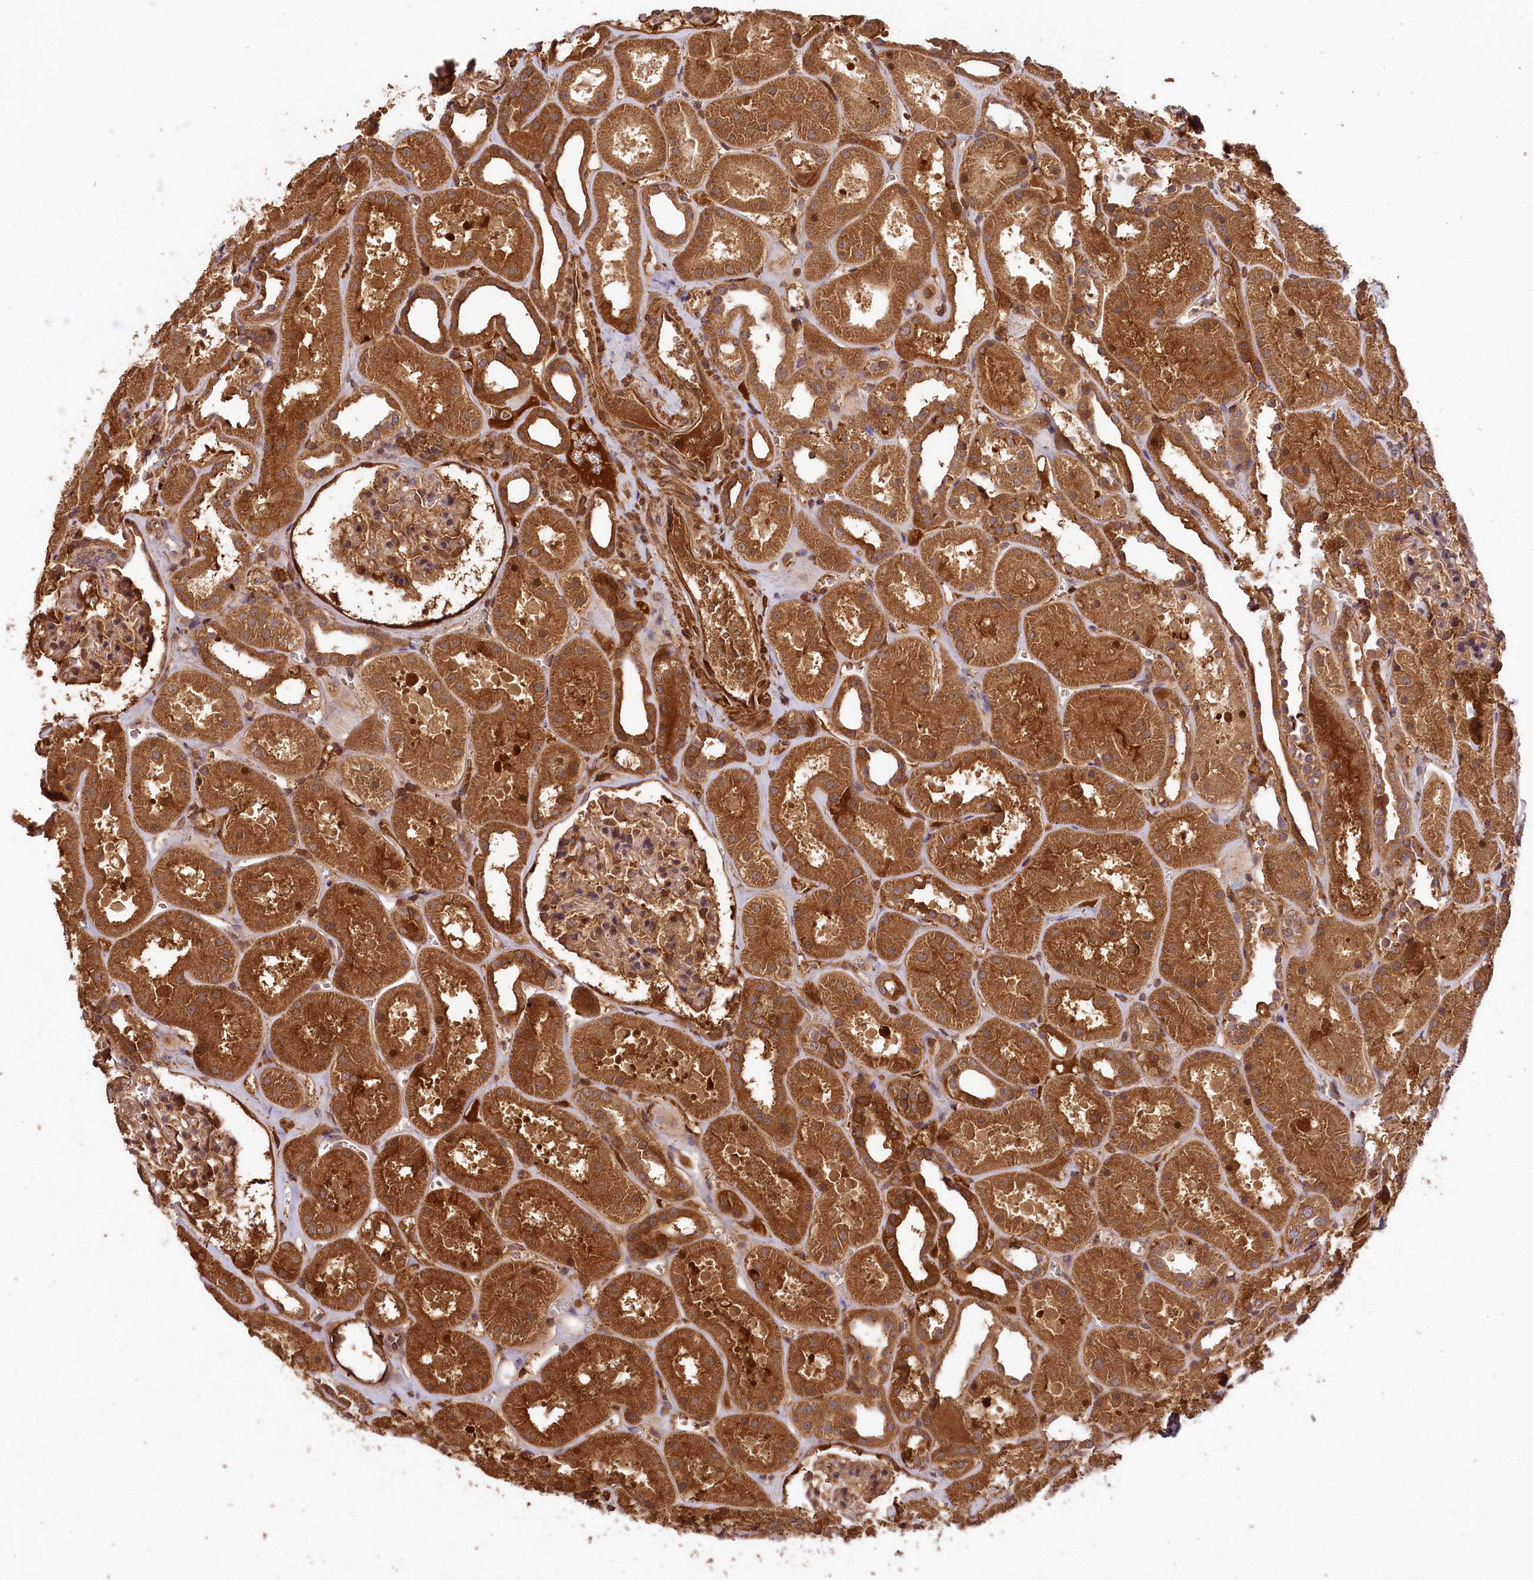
{"staining": {"intensity": "moderate", "quantity": ">75%", "location": "cytoplasmic/membranous"}, "tissue": "kidney", "cell_type": "Cells in glomeruli", "image_type": "normal", "snomed": [{"axis": "morphology", "description": "Normal tissue, NOS"}, {"axis": "topography", "description": "Kidney"}], "caption": "This is a micrograph of IHC staining of unremarkable kidney, which shows moderate staining in the cytoplasmic/membranous of cells in glomeruli.", "gene": "MCF2L2", "patient": {"sex": "female", "age": 41}}